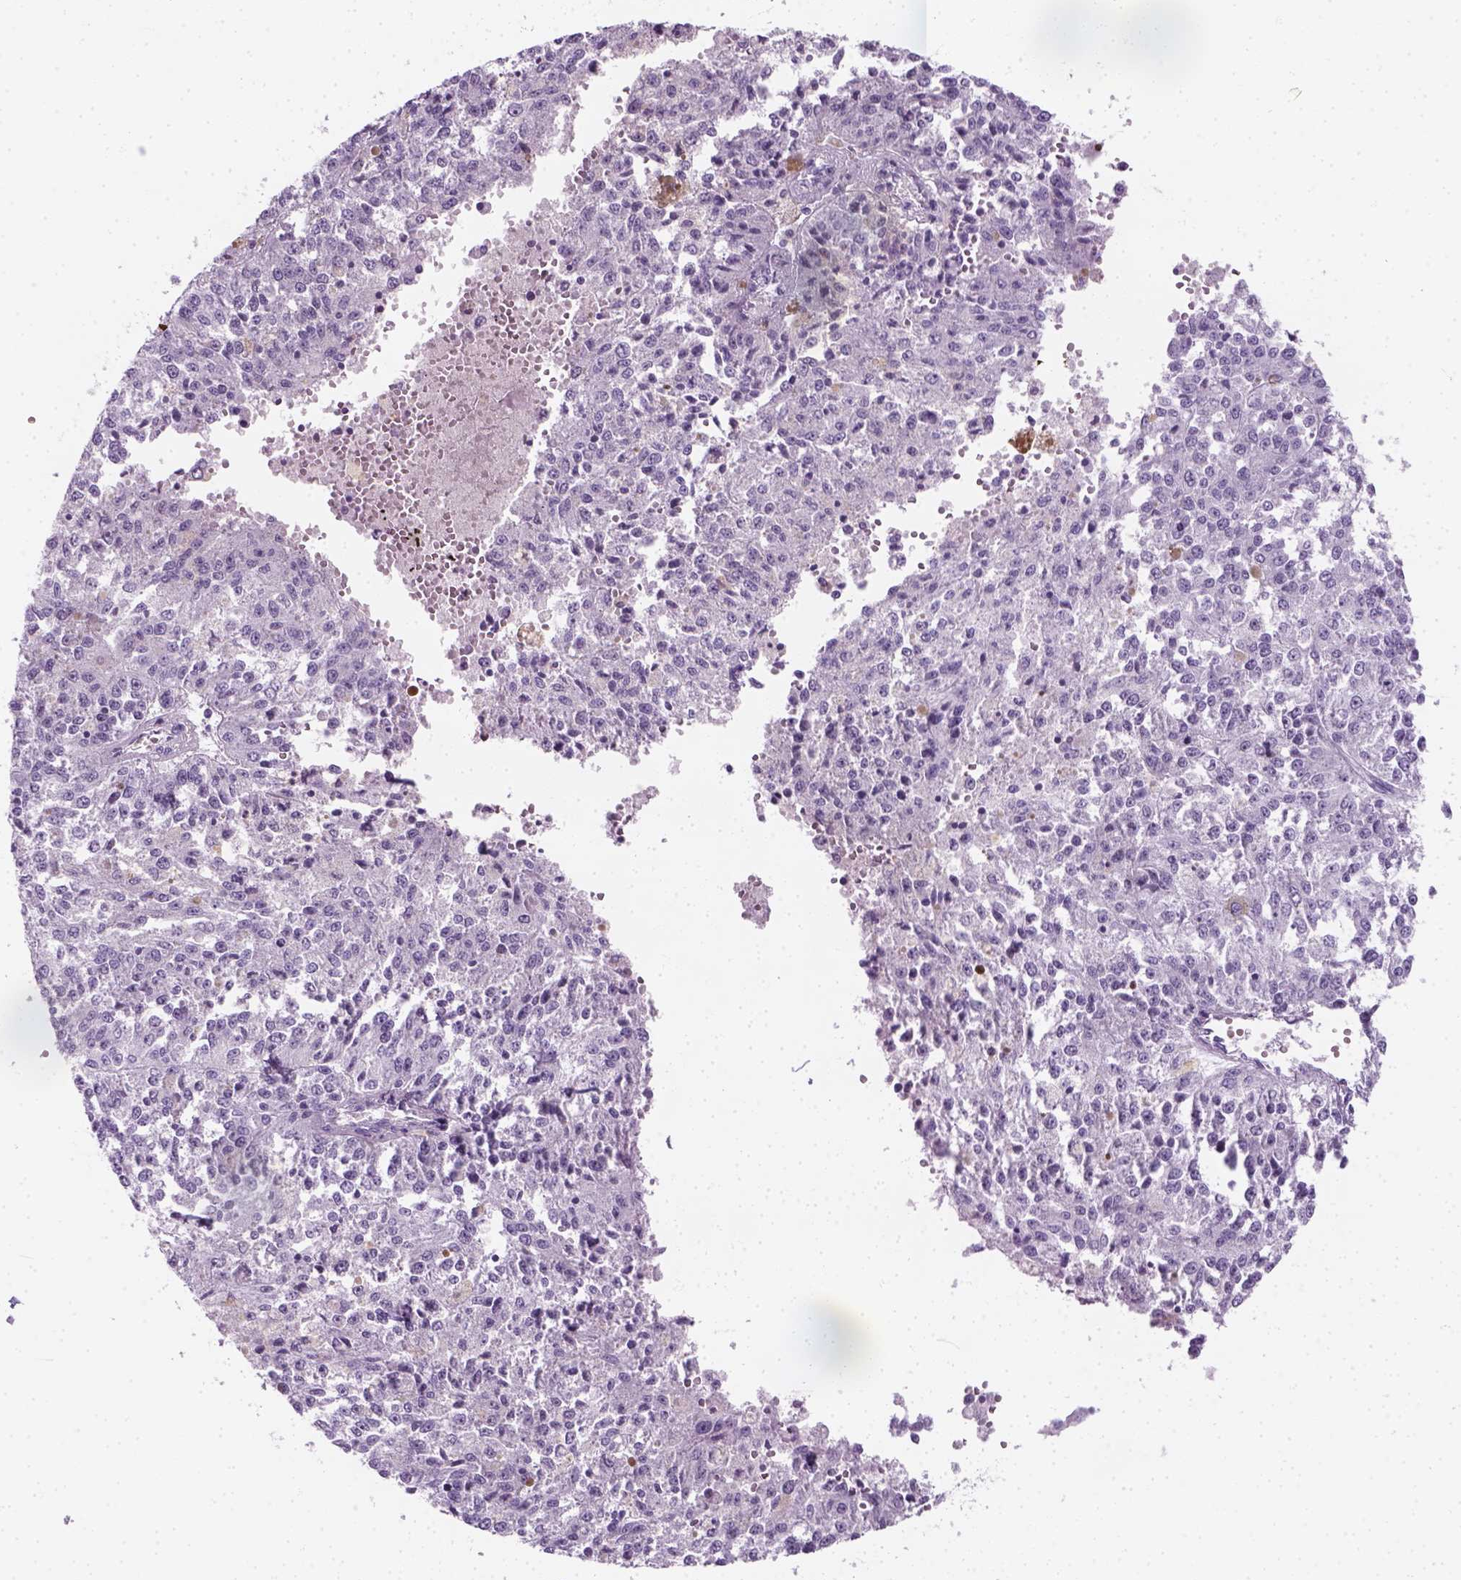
{"staining": {"intensity": "negative", "quantity": "none", "location": "none"}, "tissue": "melanoma", "cell_type": "Tumor cells", "image_type": "cancer", "snomed": [{"axis": "morphology", "description": "Malignant melanoma, Metastatic site"}, {"axis": "topography", "description": "Lymph node"}], "caption": "Immunohistochemistry (IHC) histopathology image of neoplastic tissue: human malignant melanoma (metastatic site) stained with DAB exhibits no significant protein expression in tumor cells.", "gene": "SLC12A5", "patient": {"sex": "female", "age": 64}}